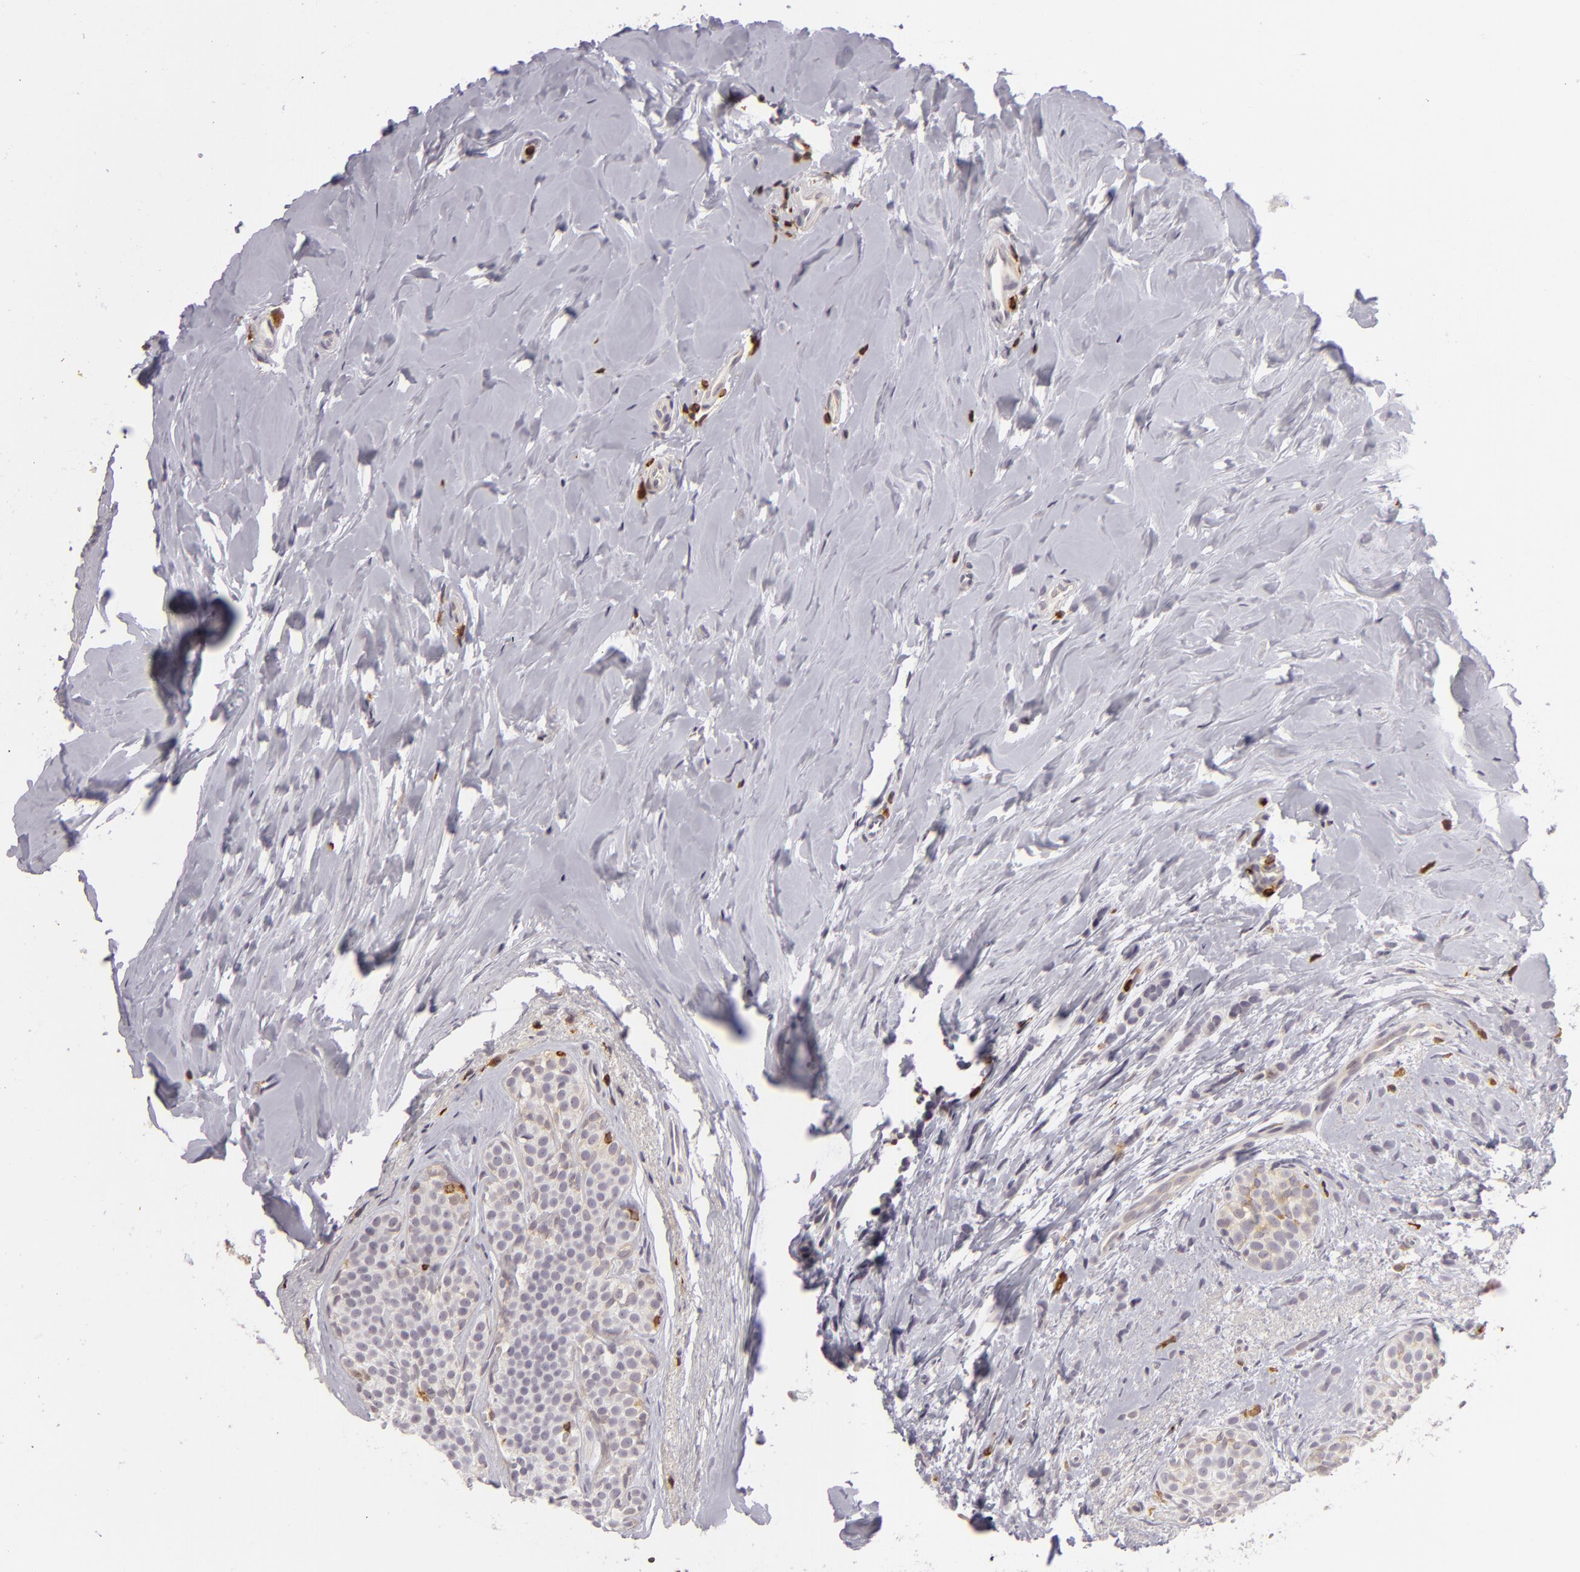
{"staining": {"intensity": "negative", "quantity": "none", "location": "none"}, "tissue": "breast cancer", "cell_type": "Tumor cells", "image_type": "cancer", "snomed": [{"axis": "morphology", "description": "Lobular carcinoma"}, {"axis": "topography", "description": "Breast"}], "caption": "This image is of lobular carcinoma (breast) stained with immunohistochemistry (IHC) to label a protein in brown with the nuclei are counter-stained blue. There is no positivity in tumor cells.", "gene": "APOBEC3G", "patient": {"sex": "female", "age": 64}}